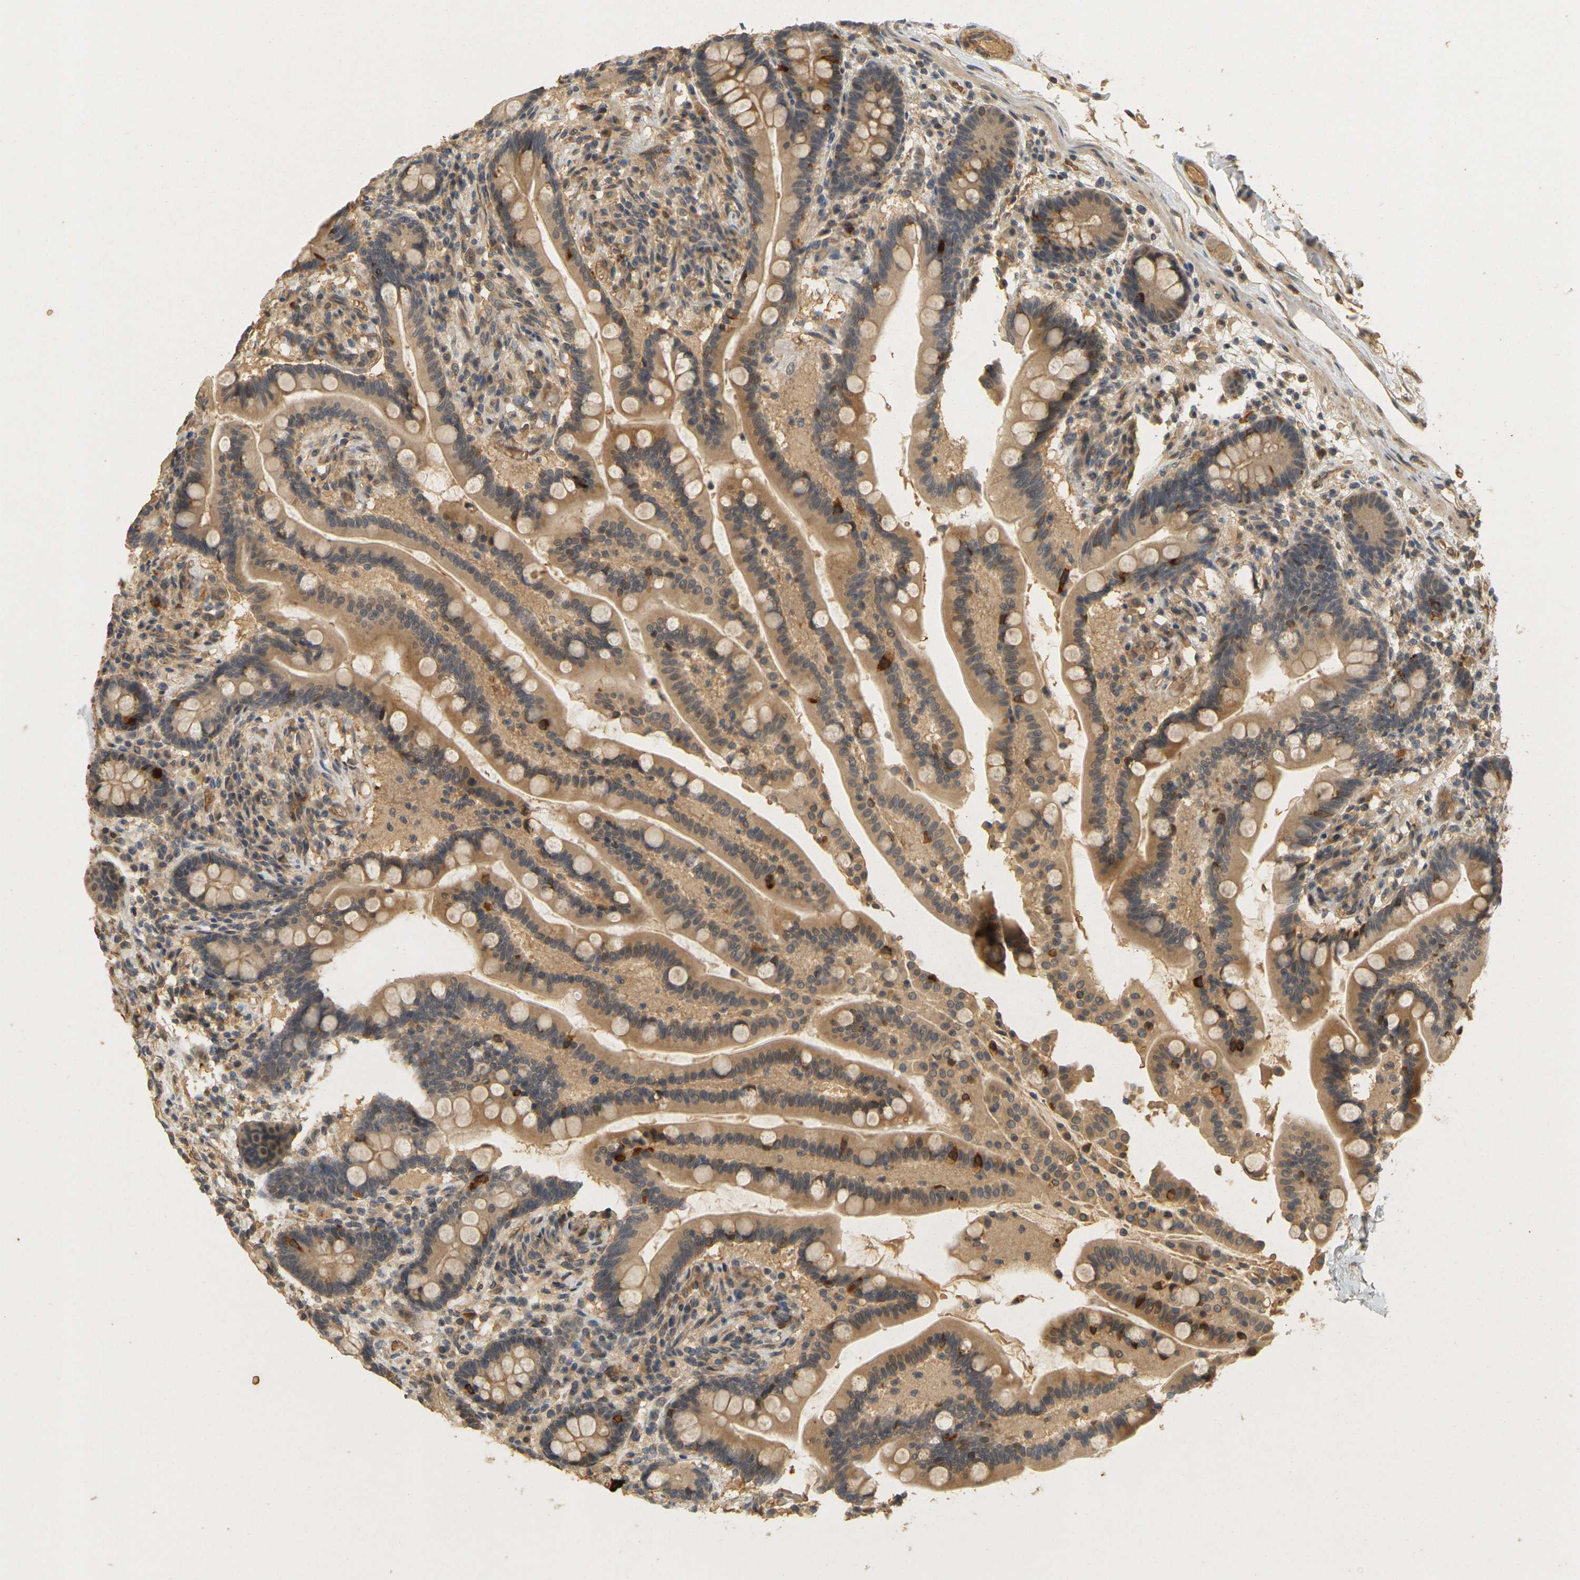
{"staining": {"intensity": "moderate", "quantity": ">75%", "location": "cytoplasmic/membranous"}, "tissue": "colon", "cell_type": "Endothelial cells", "image_type": "normal", "snomed": [{"axis": "morphology", "description": "Normal tissue, NOS"}, {"axis": "topography", "description": "Colon"}], "caption": "Normal colon displays moderate cytoplasmic/membranous positivity in about >75% of endothelial cells, visualized by immunohistochemistry.", "gene": "MEGF9", "patient": {"sex": "male", "age": 73}}